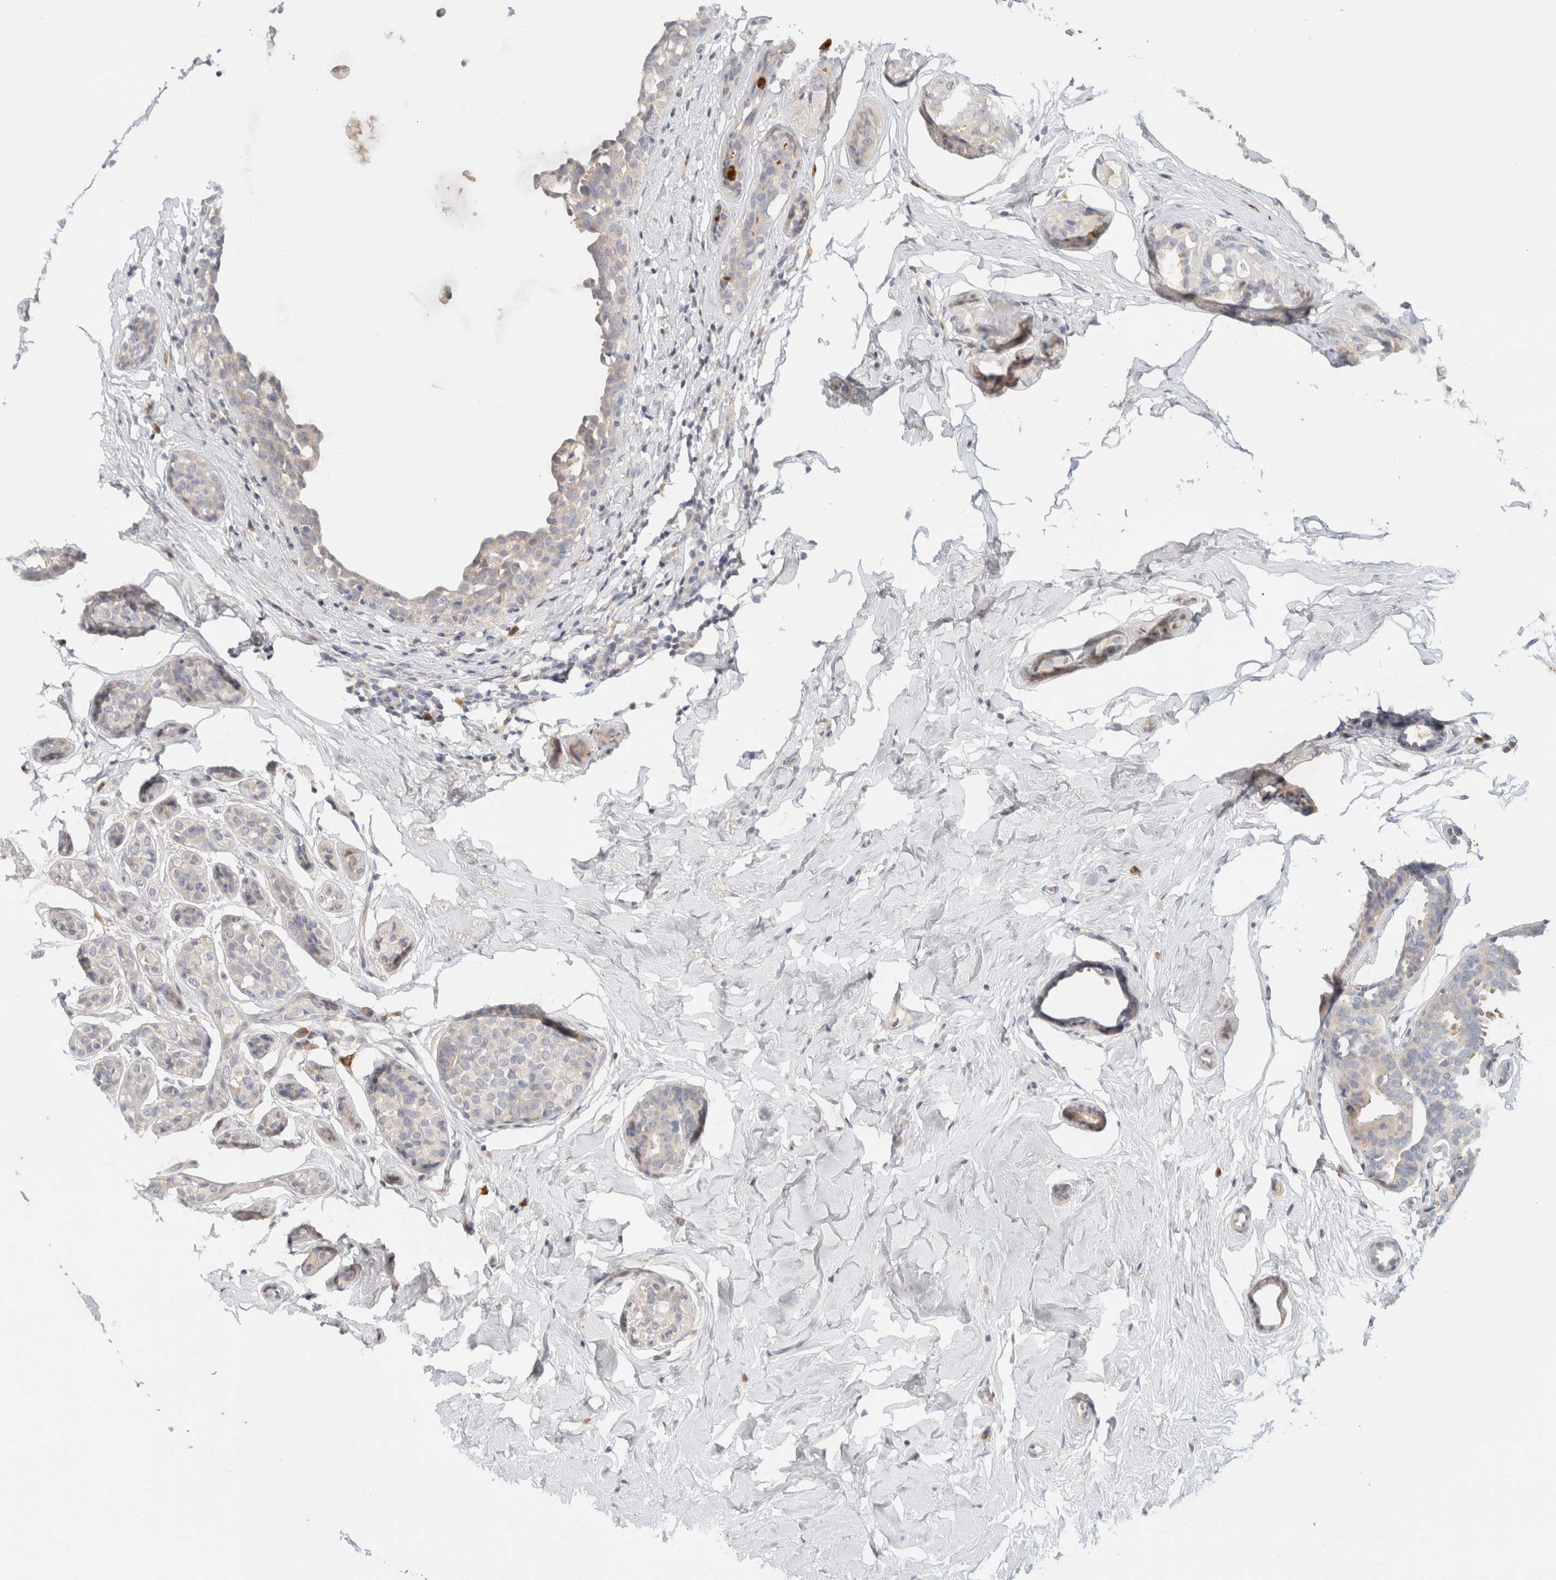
{"staining": {"intensity": "weak", "quantity": "<25%", "location": "cytoplasmic/membranous"}, "tissue": "breast cancer", "cell_type": "Tumor cells", "image_type": "cancer", "snomed": [{"axis": "morphology", "description": "Duct carcinoma"}, {"axis": "topography", "description": "Breast"}], "caption": "This is an IHC photomicrograph of human breast cancer (infiltrating ductal carcinoma). There is no positivity in tumor cells.", "gene": "SPRTN", "patient": {"sex": "female", "age": 55}}